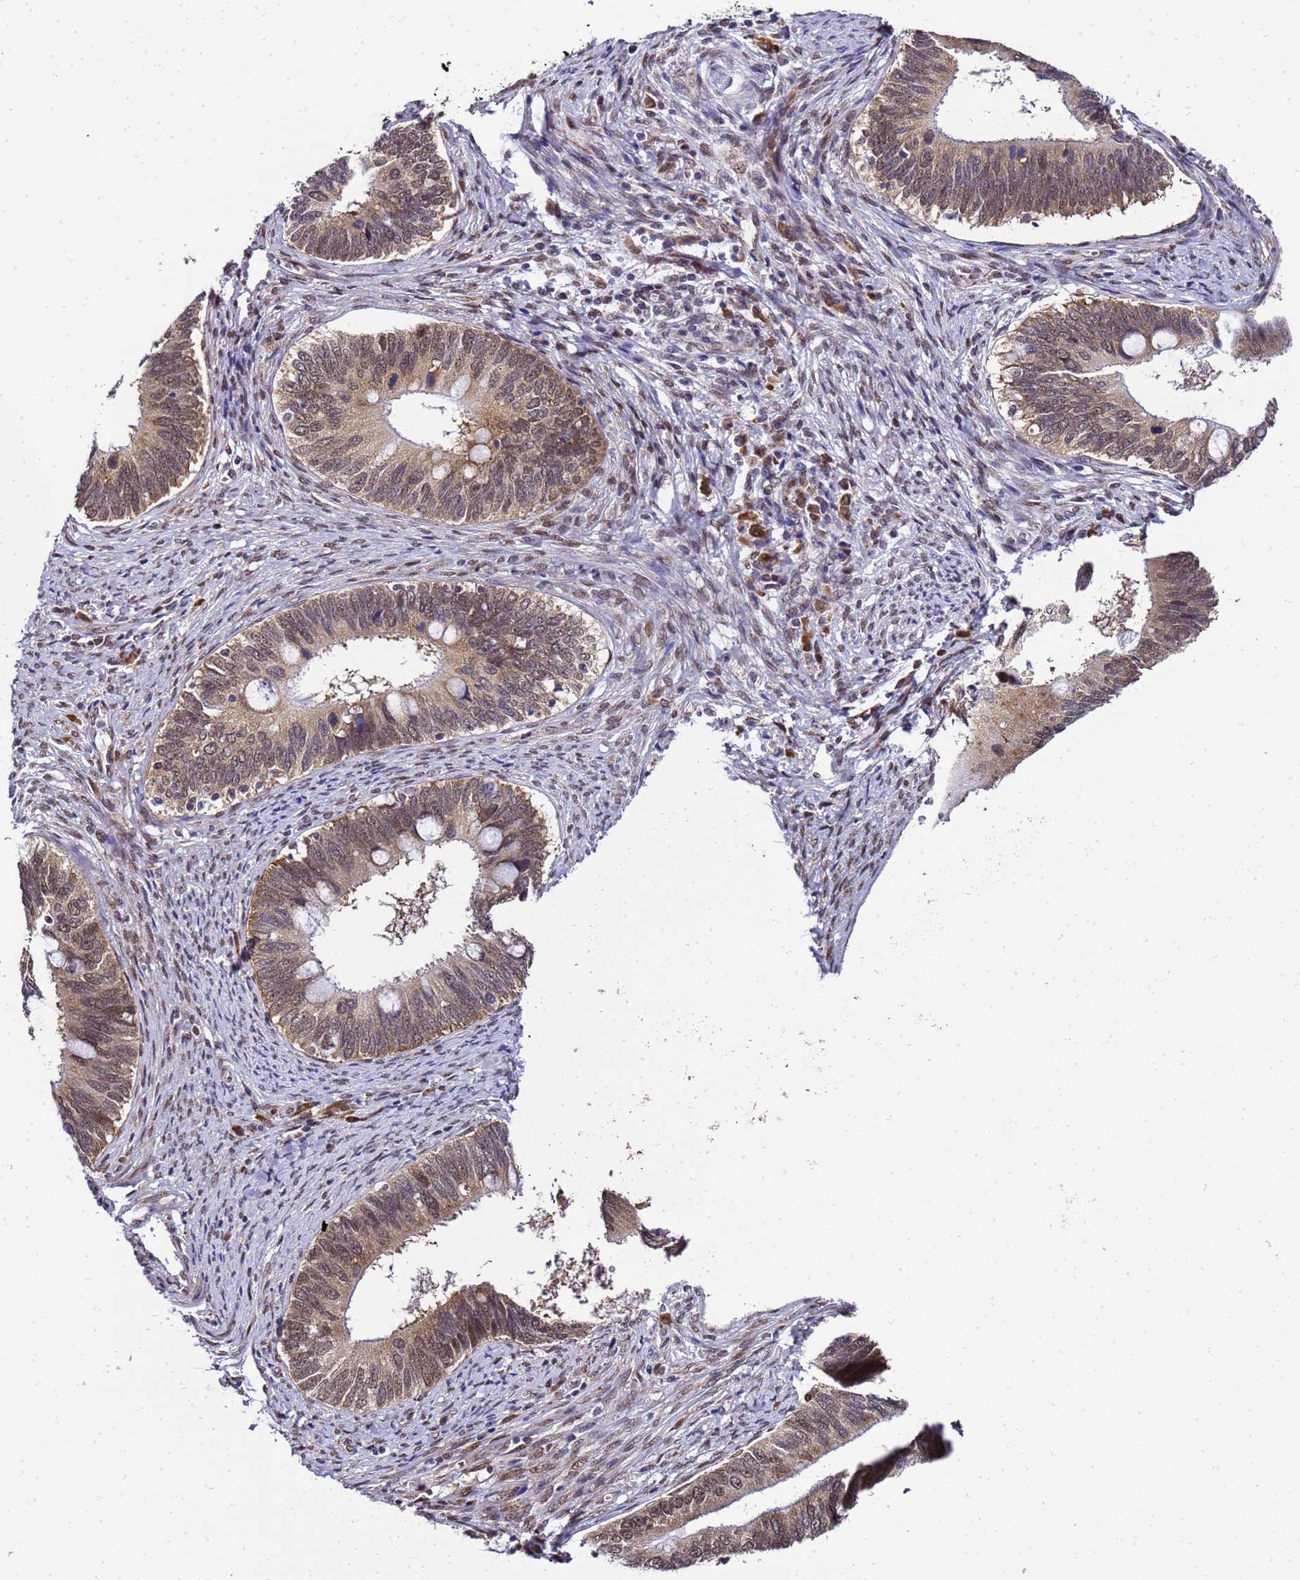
{"staining": {"intensity": "weak", "quantity": ">75%", "location": "cytoplasmic/membranous,nuclear"}, "tissue": "cervical cancer", "cell_type": "Tumor cells", "image_type": "cancer", "snomed": [{"axis": "morphology", "description": "Adenocarcinoma, NOS"}, {"axis": "topography", "description": "Cervix"}], "caption": "A brown stain shows weak cytoplasmic/membranous and nuclear staining of a protein in human cervical adenocarcinoma tumor cells.", "gene": "SMN1", "patient": {"sex": "female", "age": 42}}